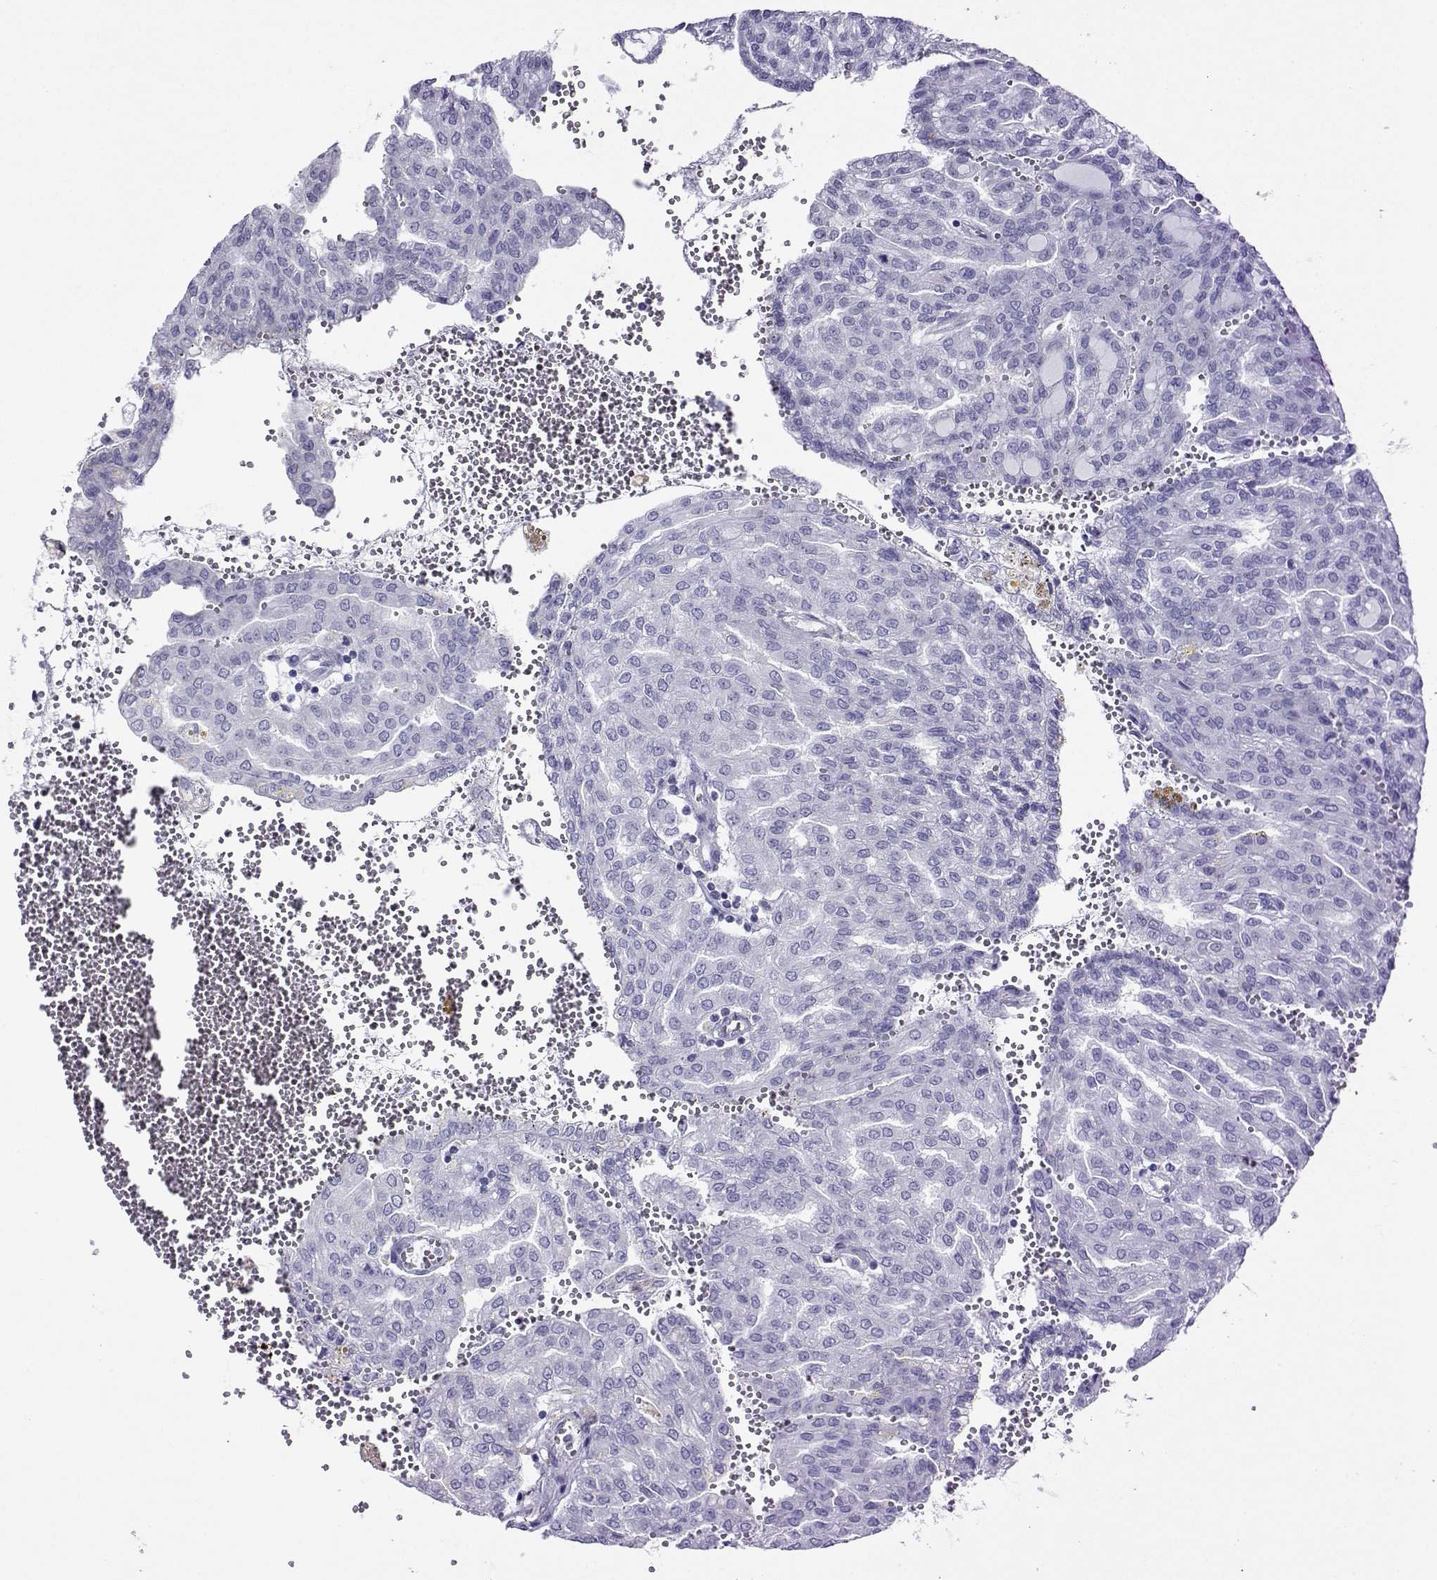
{"staining": {"intensity": "negative", "quantity": "none", "location": "none"}, "tissue": "renal cancer", "cell_type": "Tumor cells", "image_type": "cancer", "snomed": [{"axis": "morphology", "description": "Adenocarcinoma, NOS"}, {"axis": "topography", "description": "Kidney"}], "caption": "Tumor cells are negative for brown protein staining in renal cancer.", "gene": "FBXO24", "patient": {"sex": "male", "age": 63}}